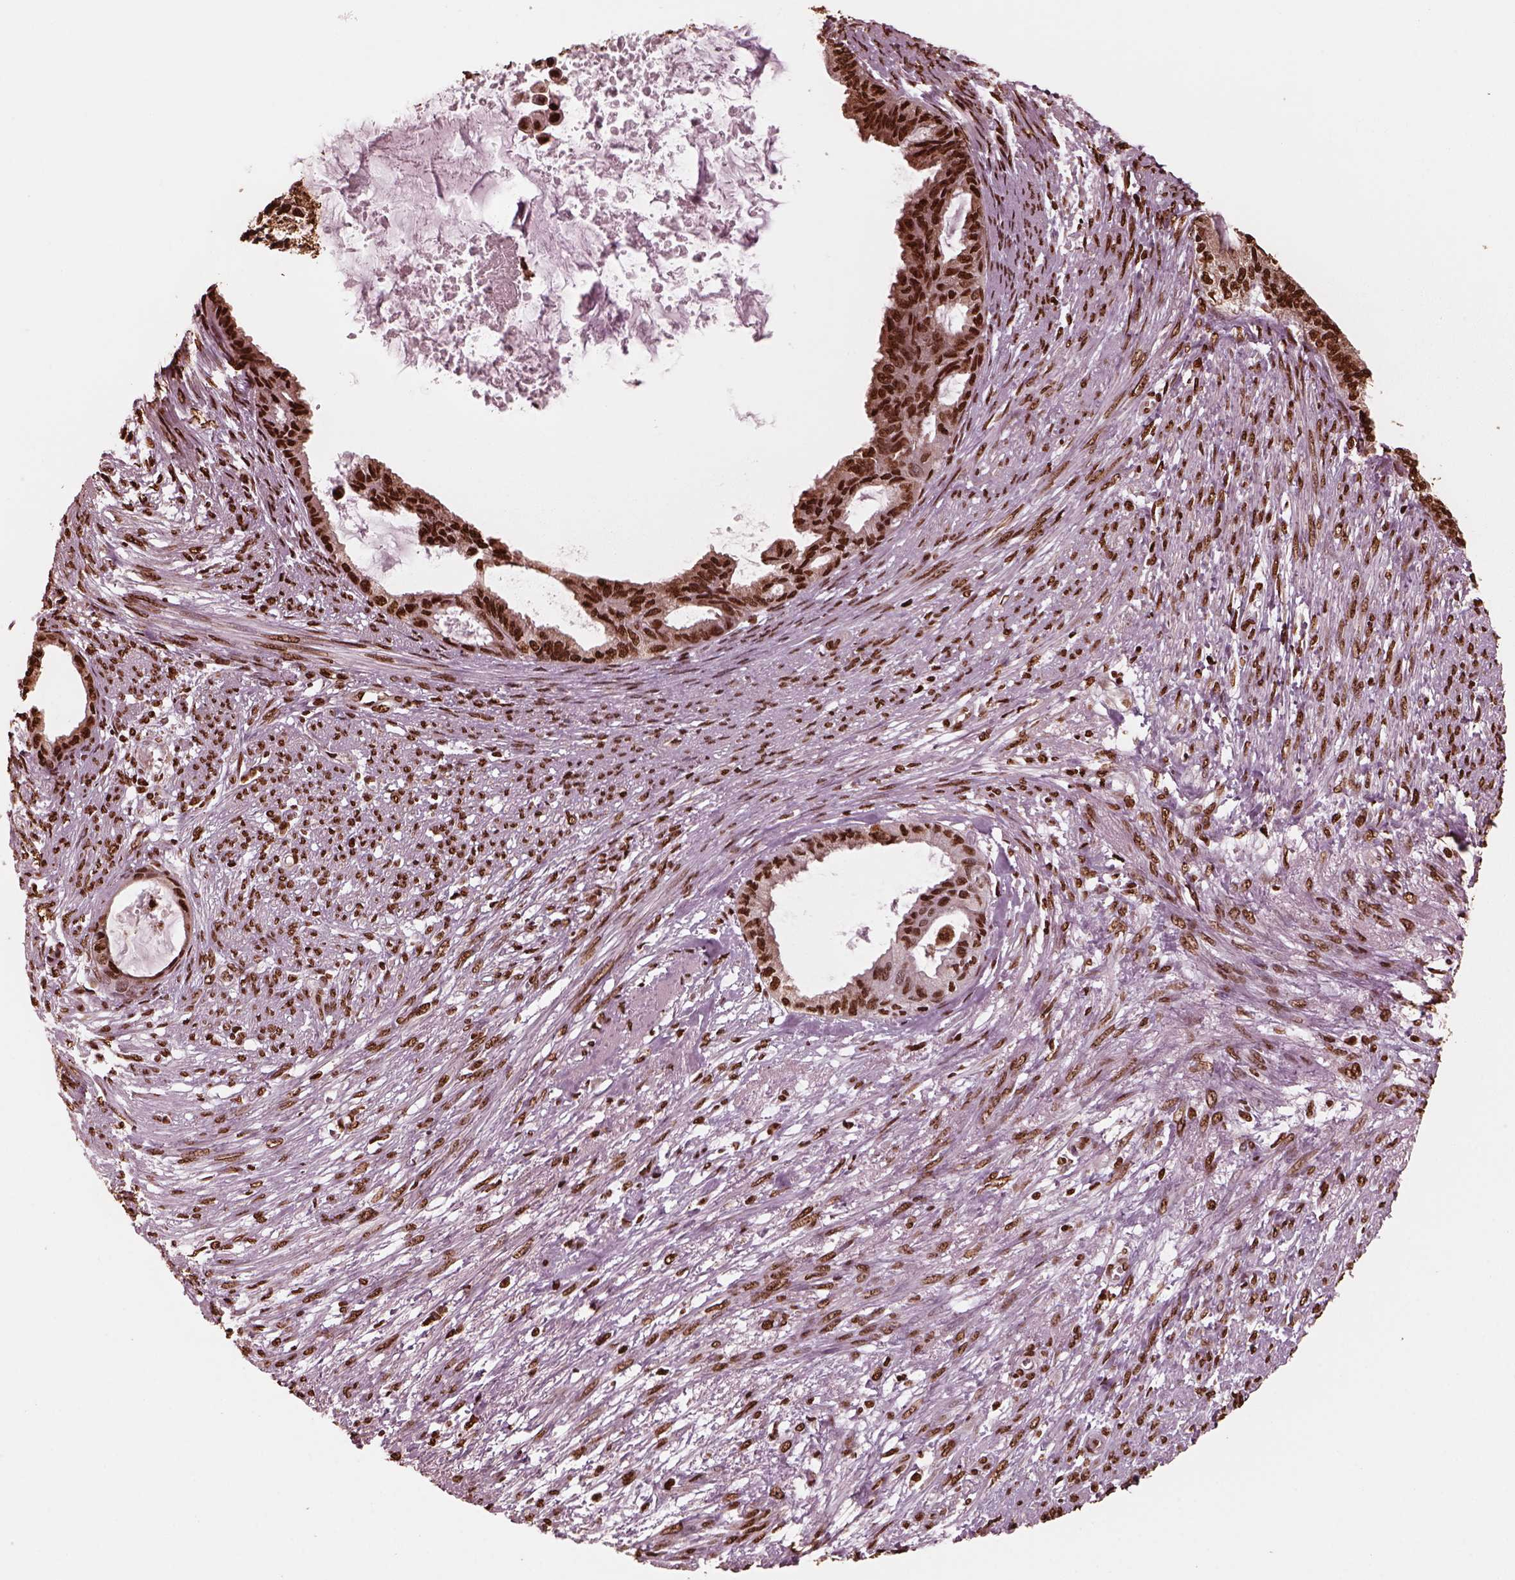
{"staining": {"intensity": "strong", "quantity": ">75%", "location": "nuclear"}, "tissue": "endometrial cancer", "cell_type": "Tumor cells", "image_type": "cancer", "snomed": [{"axis": "morphology", "description": "Adenocarcinoma, NOS"}, {"axis": "topography", "description": "Endometrium"}], "caption": "About >75% of tumor cells in human endometrial cancer exhibit strong nuclear protein expression as visualized by brown immunohistochemical staining.", "gene": "NSD1", "patient": {"sex": "female", "age": 86}}